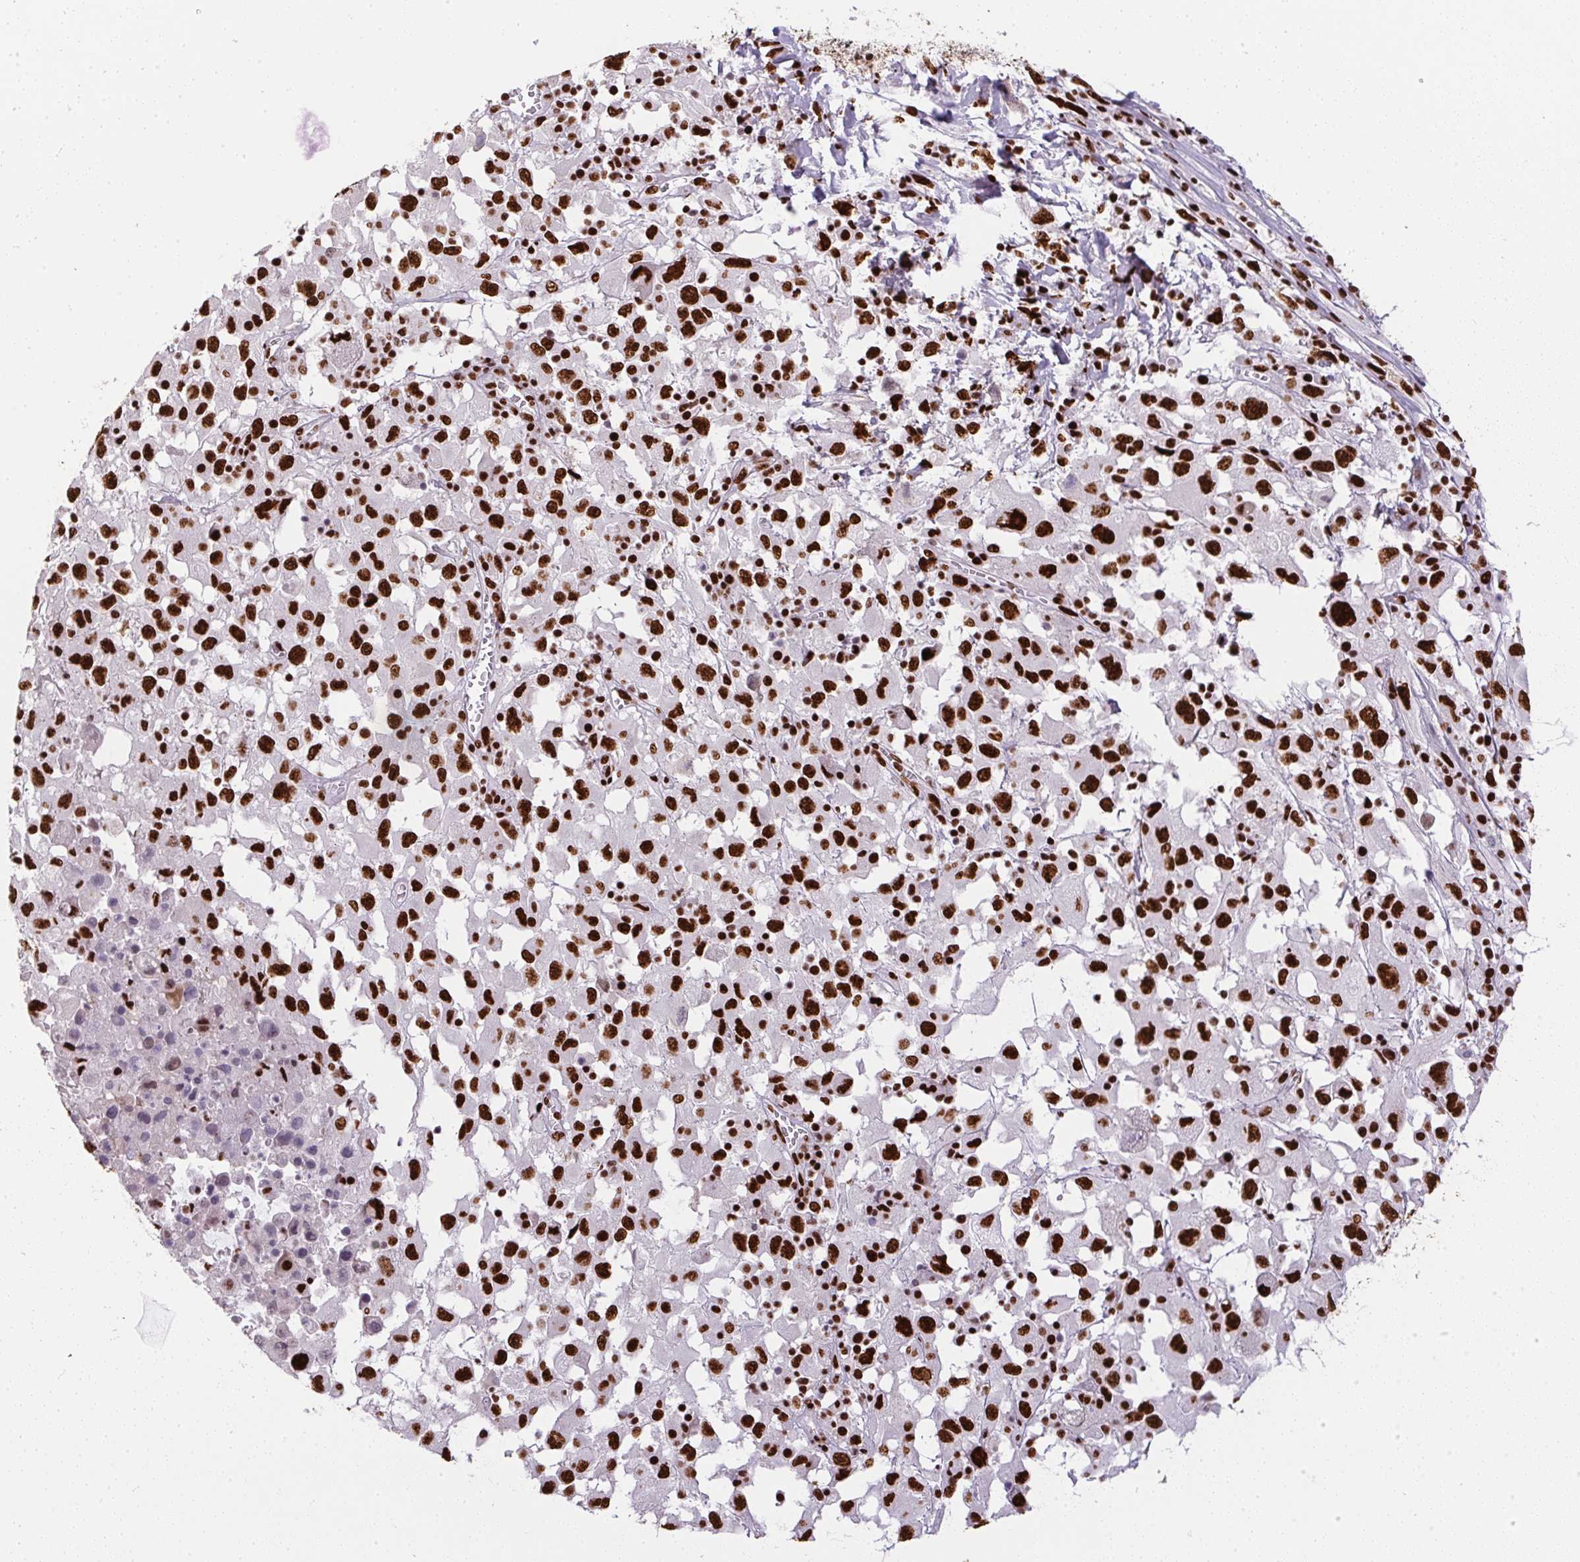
{"staining": {"intensity": "strong", "quantity": ">75%", "location": "nuclear"}, "tissue": "melanoma", "cell_type": "Tumor cells", "image_type": "cancer", "snomed": [{"axis": "morphology", "description": "Malignant melanoma, Metastatic site"}, {"axis": "topography", "description": "Soft tissue"}], "caption": "Immunohistochemical staining of human malignant melanoma (metastatic site) shows high levels of strong nuclear positivity in about >75% of tumor cells.", "gene": "PAGE3", "patient": {"sex": "male", "age": 50}}